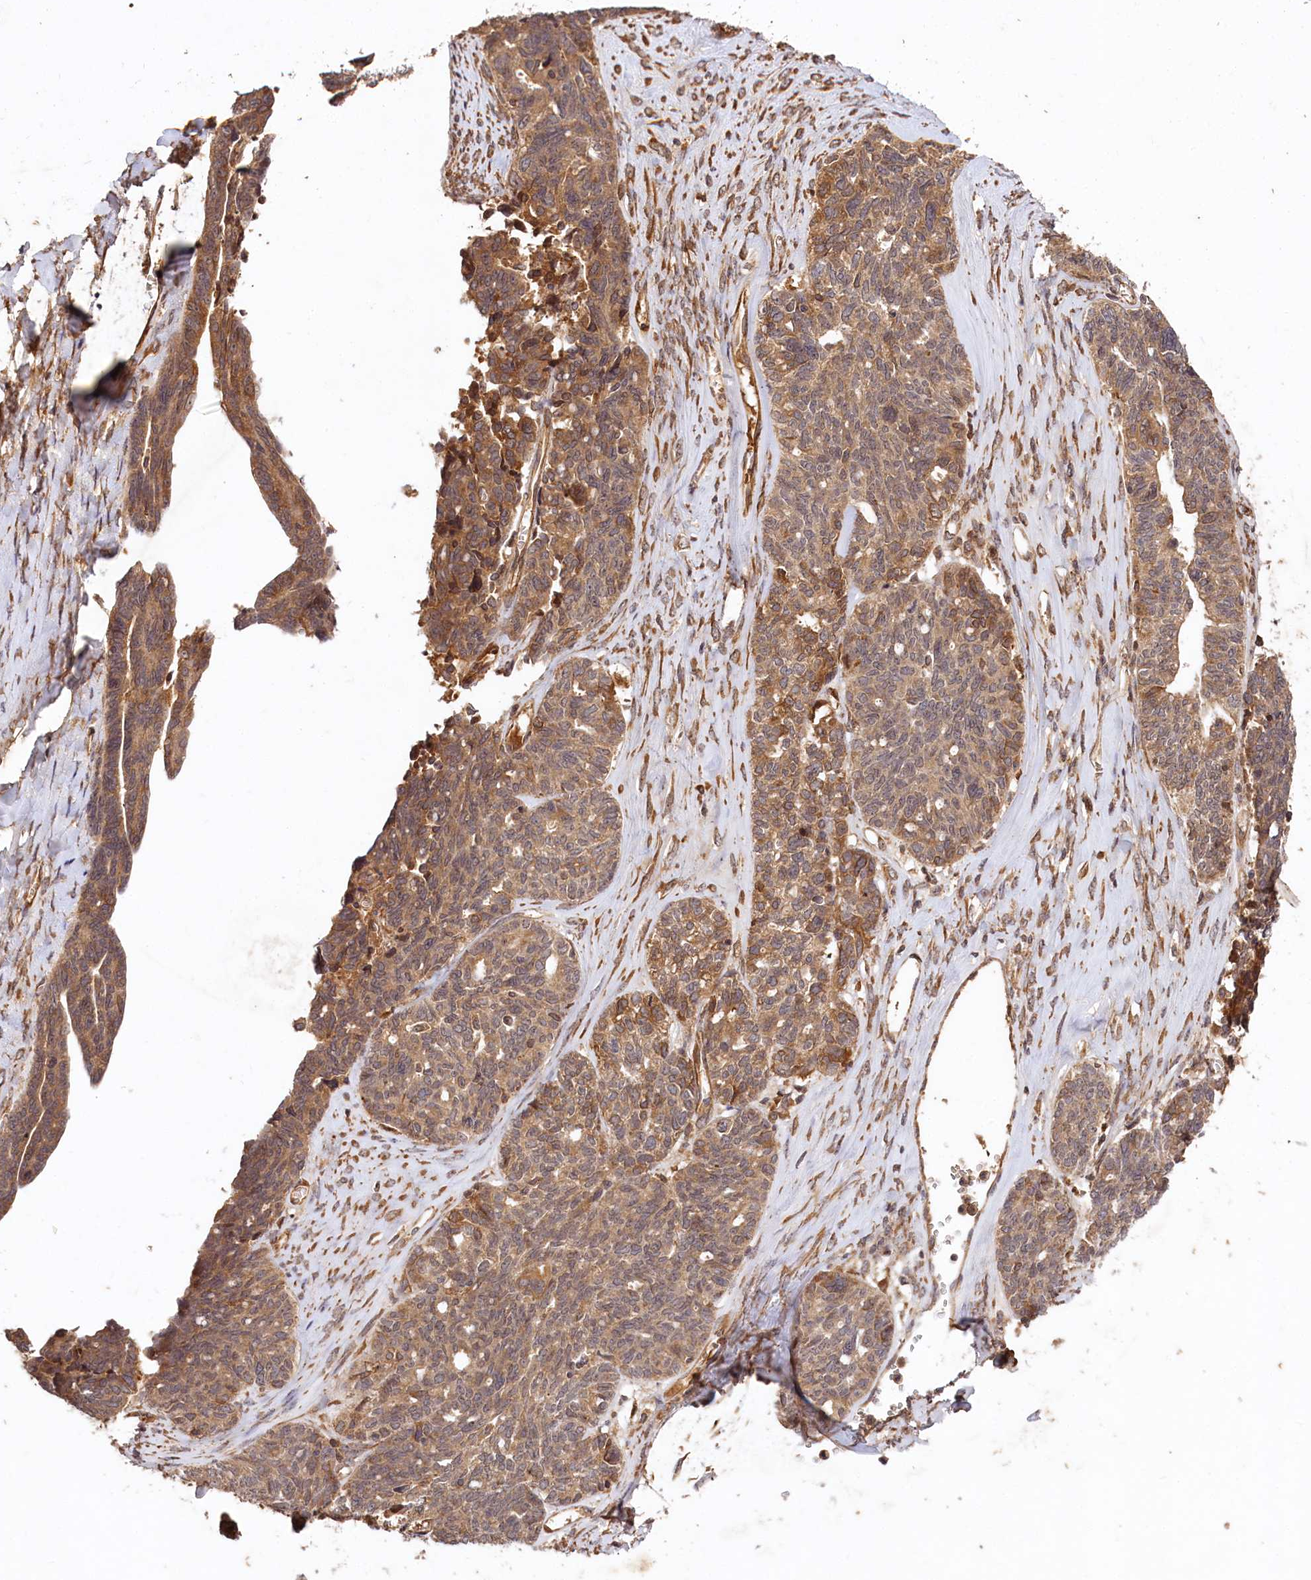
{"staining": {"intensity": "moderate", "quantity": ">75%", "location": "cytoplasmic/membranous"}, "tissue": "ovarian cancer", "cell_type": "Tumor cells", "image_type": "cancer", "snomed": [{"axis": "morphology", "description": "Cystadenocarcinoma, serous, NOS"}, {"axis": "topography", "description": "Ovary"}], "caption": "High-magnification brightfield microscopy of ovarian cancer stained with DAB (3,3'-diaminobenzidine) (brown) and counterstained with hematoxylin (blue). tumor cells exhibit moderate cytoplasmic/membranous staining is present in approximately>75% of cells.", "gene": "MCF2L2", "patient": {"sex": "female", "age": 79}}